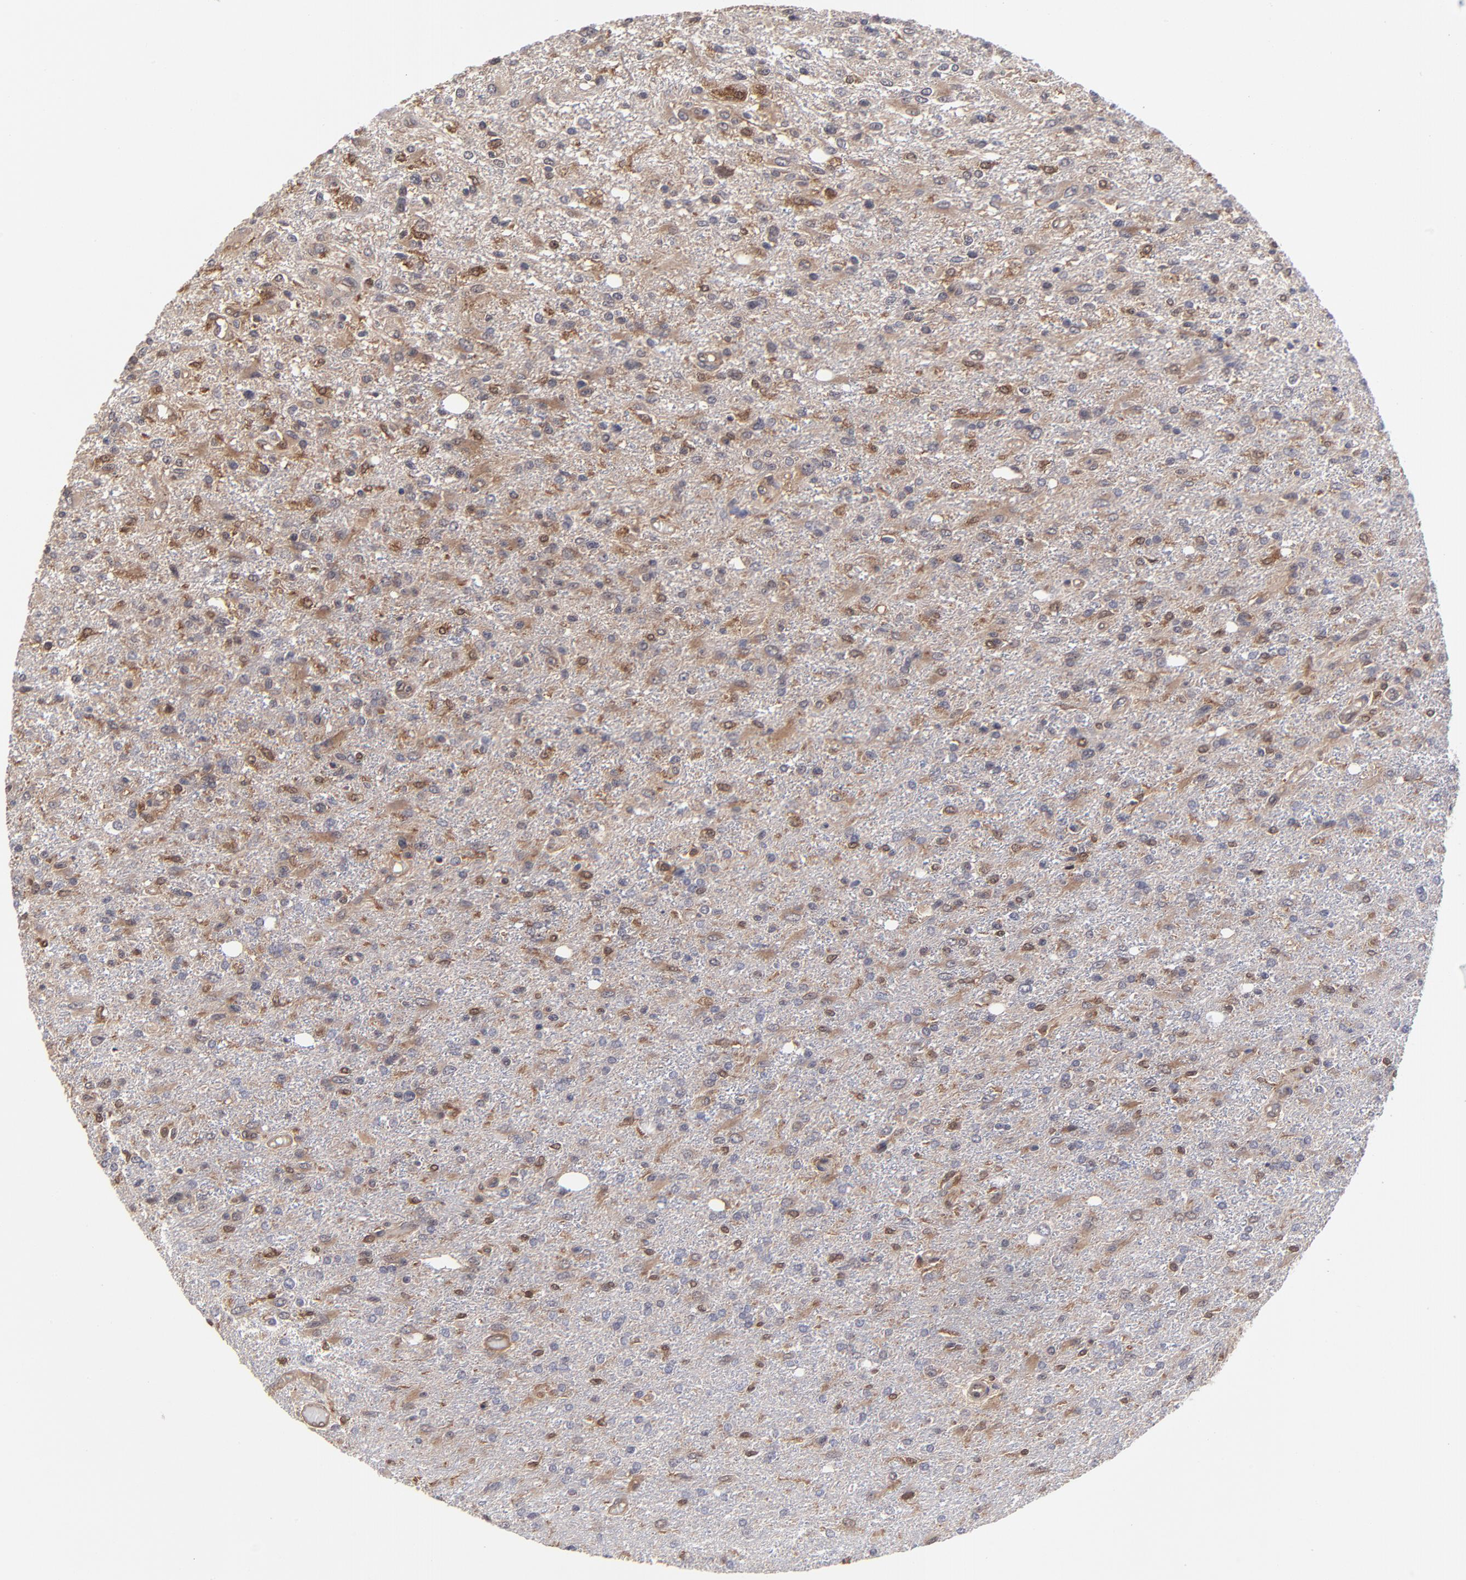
{"staining": {"intensity": "moderate", "quantity": ">75%", "location": "cytoplasmic/membranous"}, "tissue": "glioma", "cell_type": "Tumor cells", "image_type": "cancer", "snomed": [{"axis": "morphology", "description": "Glioma, malignant, High grade"}, {"axis": "topography", "description": "Cerebral cortex"}], "caption": "Glioma tissue reveals moderate cytoplasmic/membranous positivity in approximately >75% of tumor cells Using DAB (brown) and hematoxylin (blue) stains, captured at high magnification using brightfield microscopy.", "gene": "UBE2L6", "patient": {"sex": "male", "age": 76}}